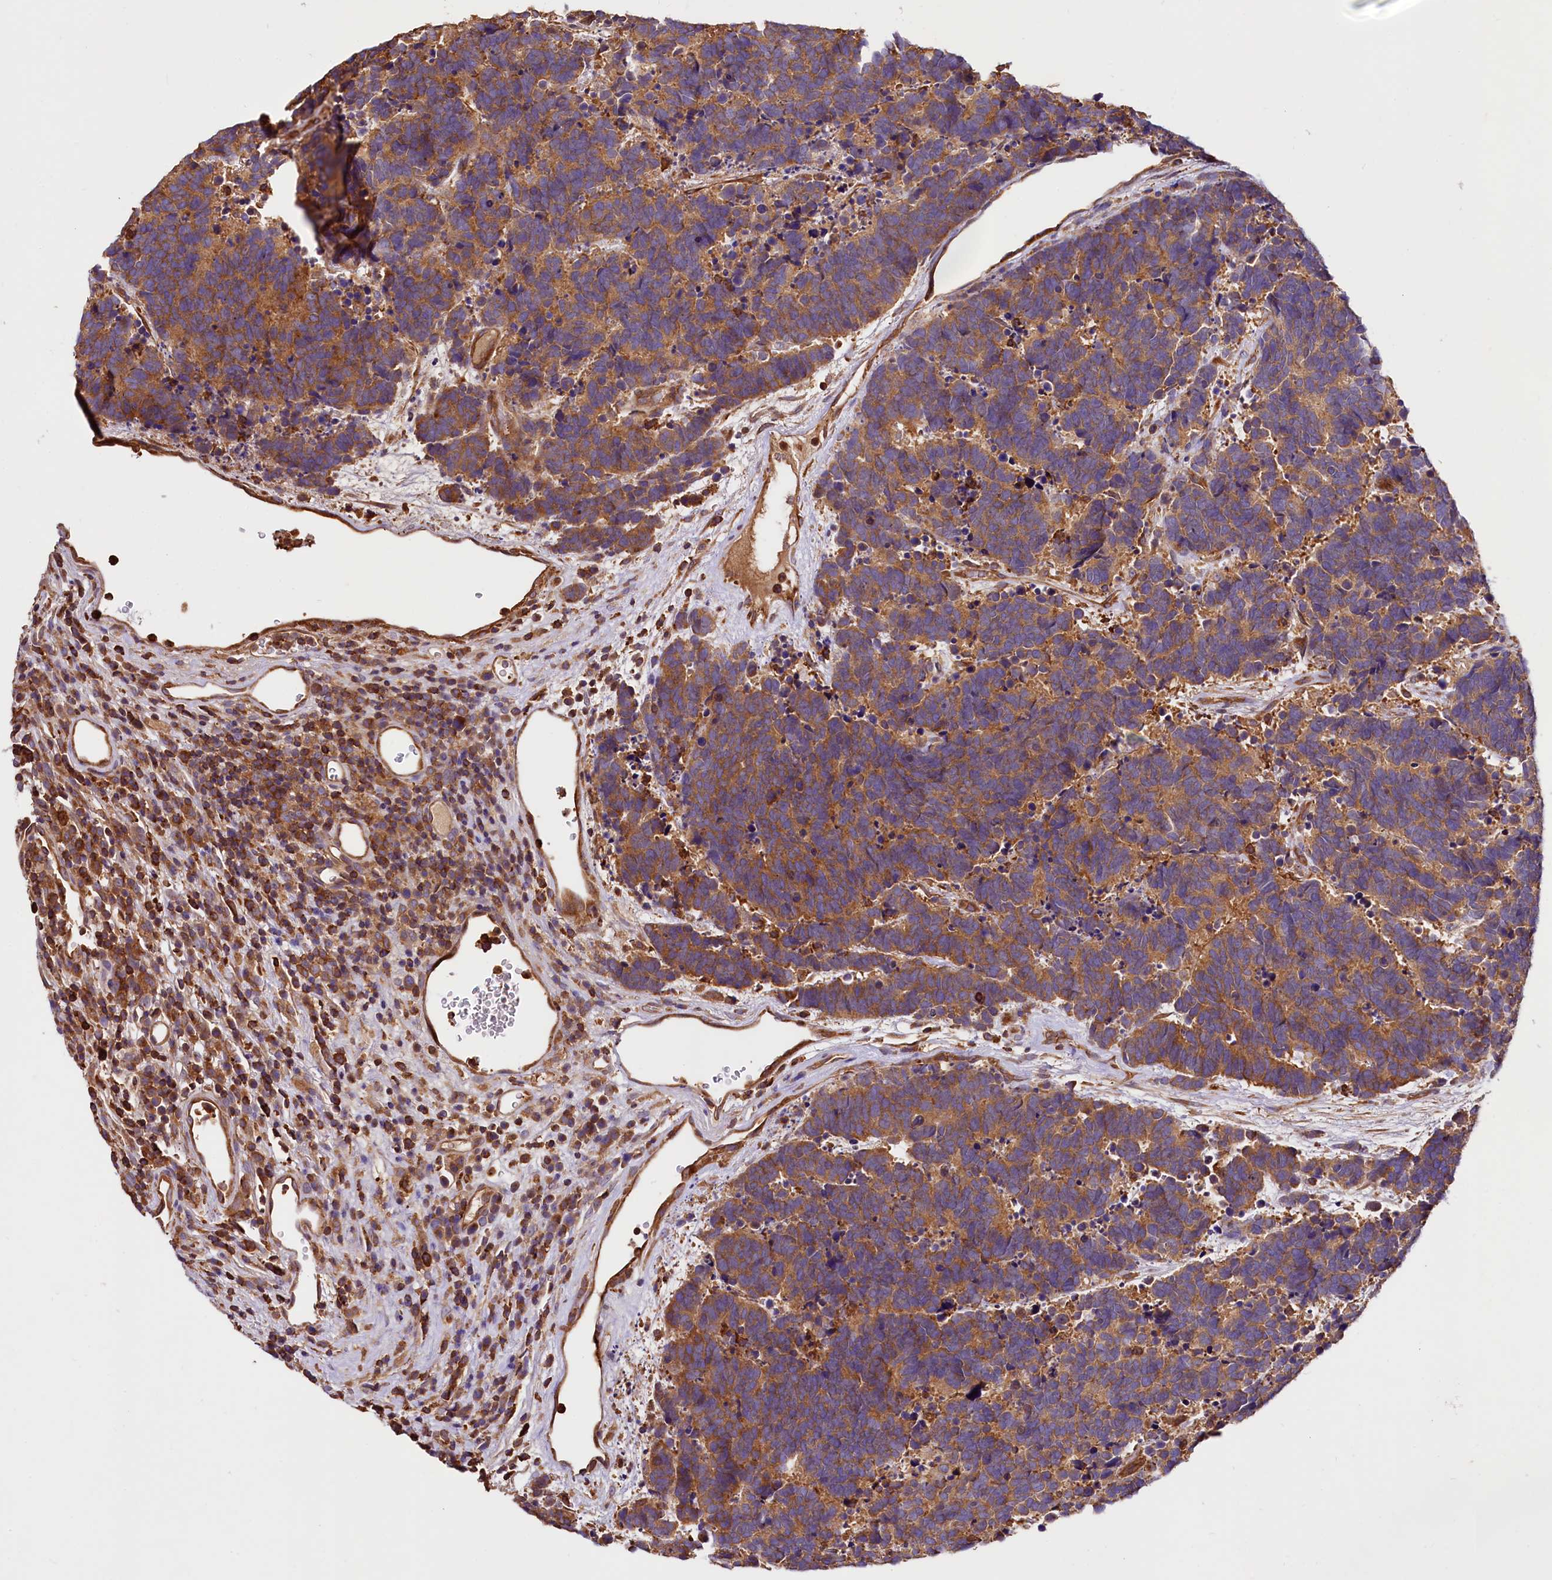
{"staining": {"intensity": "moderate", "quantity": ">75%", "location": "cytoplasmic/membranous"}, "tissue": "carcinoid", "cell_type": "Tumor cells", "image_type": "cancer", "snomed": [{"axis": "morphology", "description": "Carcinoma, NOS"}, {"axis": "morphology", "description": "Carcinoid, malignant, NOS"}, {"axis": "topography", "description": "Urinary bladder"}], "caption": "The immunohistochemical stain labels moderate cytoplasmic/membranous positivity in tumor cells of carcinoid (malignant) tissue.", "gene": "RARS2", "patient": {"sex": "male", "age": 57}}